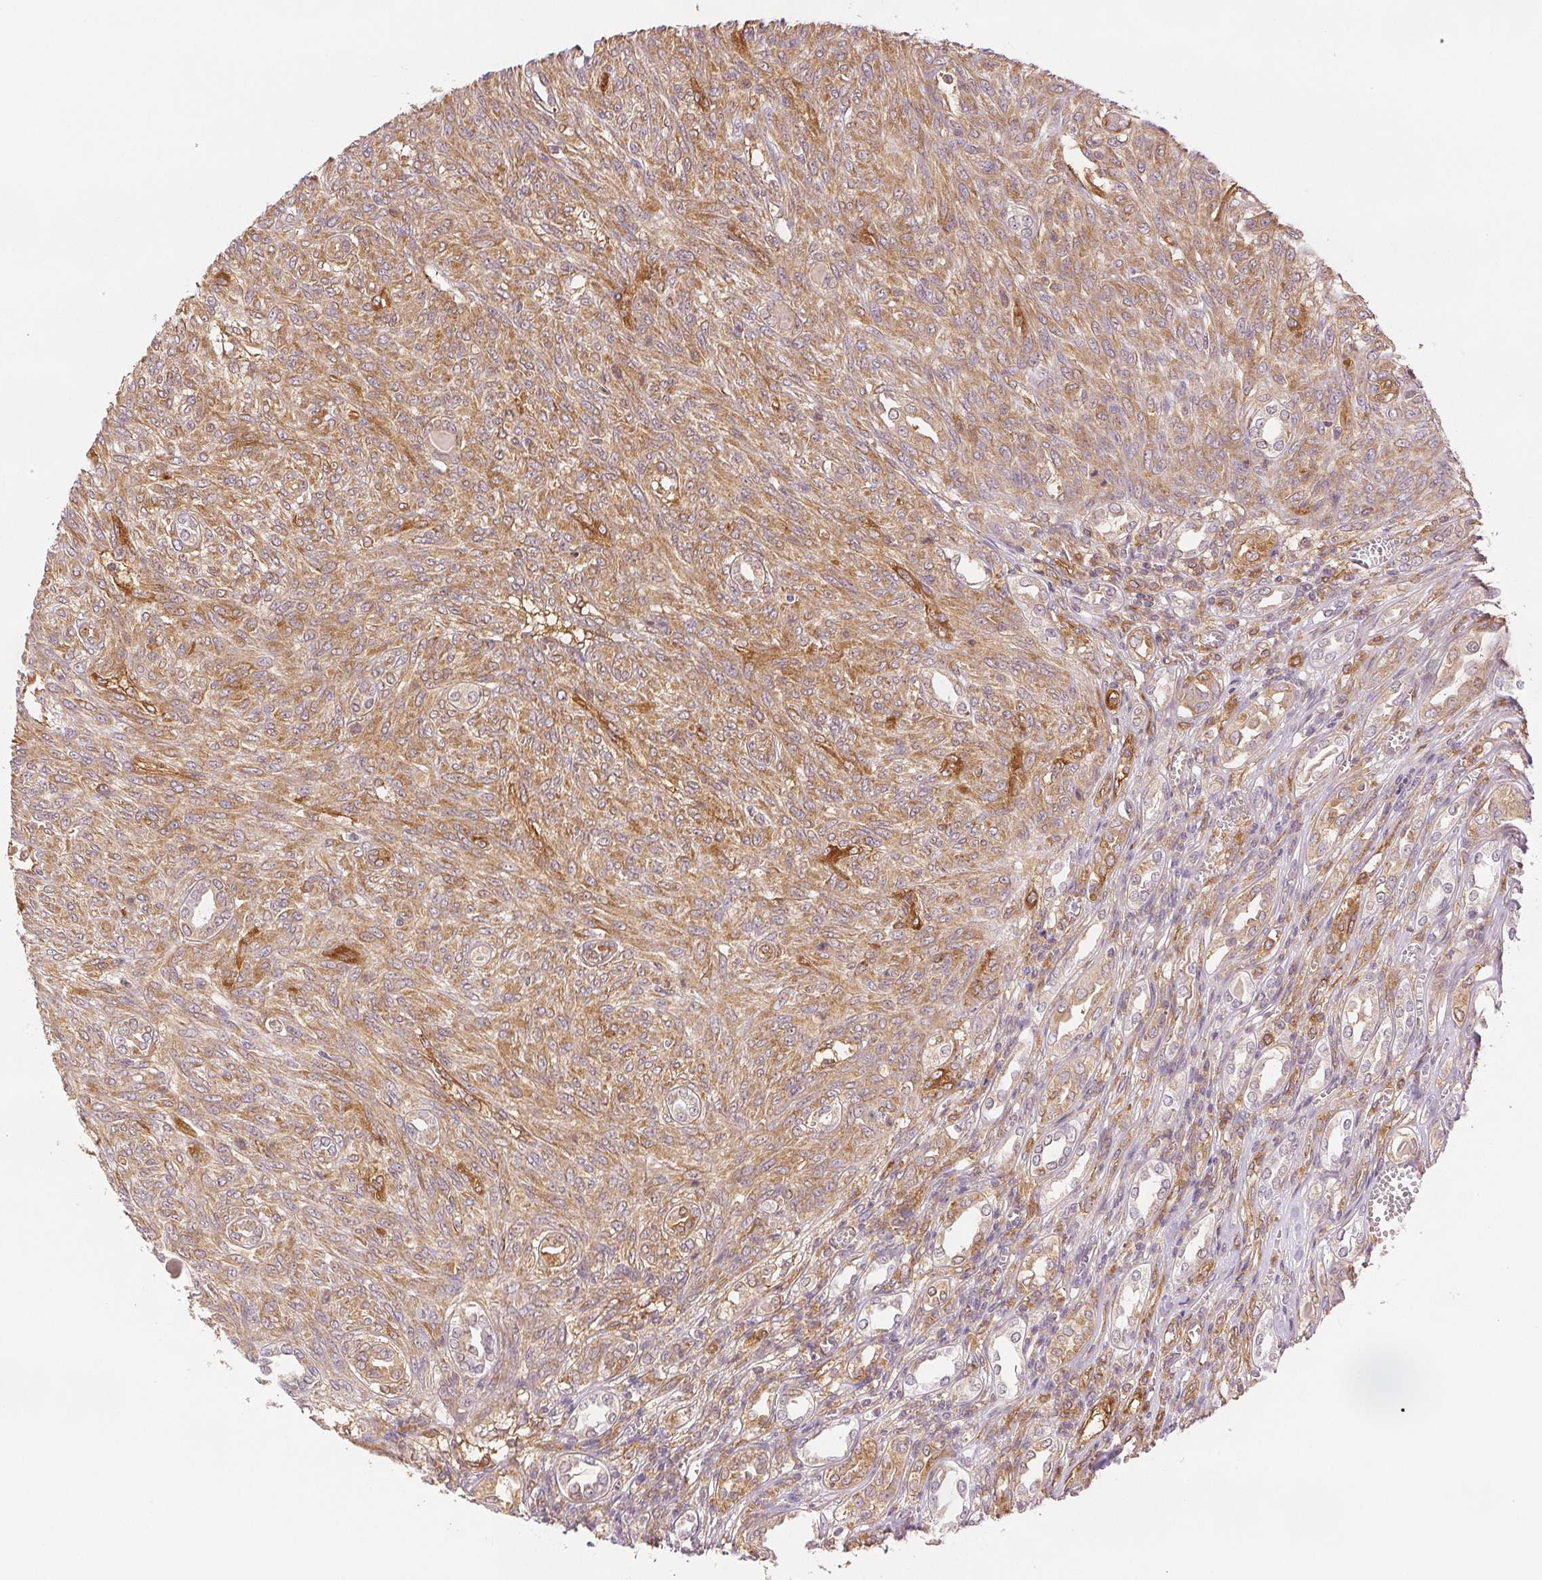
{"staining": {"intensity": "weak", "quantity": ">75%", "location": "cytoplasmic/membranous"}, "tissue": "renal cancer", "cell_type": "Tumor cells", "image_type": "cancer", "snomed": [{"axis": "morphology", "description": "Adenocarcinoma, NOS"}, {"axis": "topography", "description": "Kidney"}], "caption": "Approximately >75% of tumor cells in human adenocarcinoma (renal) display weak cytoplasmic/membranous protein expression as visualized by brown immunohistochemical staining.", "gene": "DIAPH2", "patient": {"sex": "male", "age": 58}}